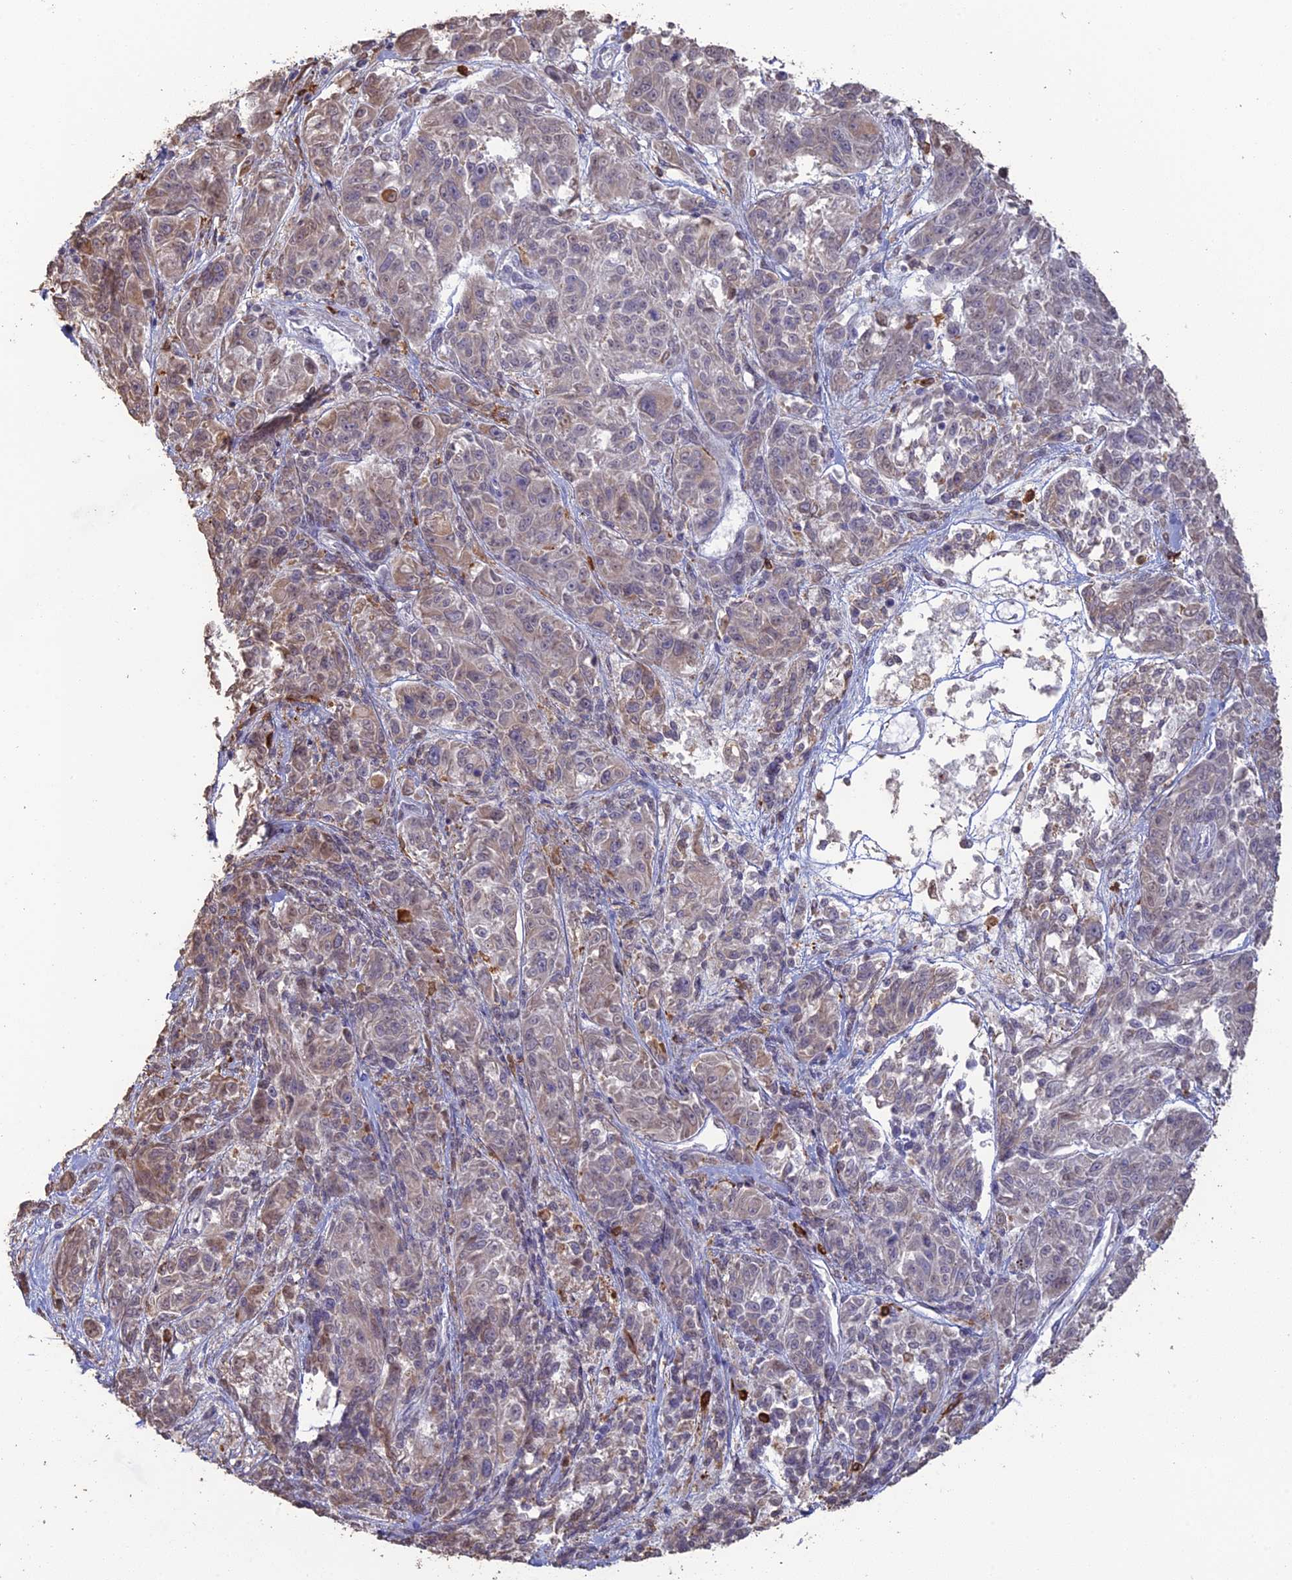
{"staining": {"intensity": "weak", "quantity": "<25%", "location": "cytoplasmic/membranous"}, "tissue": "melanoma", "cell_type": "Tumor cells", "image_type": "cancer", "snomed": [{"axis": "morphology", "description": "Malignant melanoma, NOS"}, {"axis": "topography", "description": "Skin"}], "caption": "Tumor cells are negative for brown protein staining in melanoma.", "gene": "APOBR", "patient": {"sex": "male", "age": 53}}